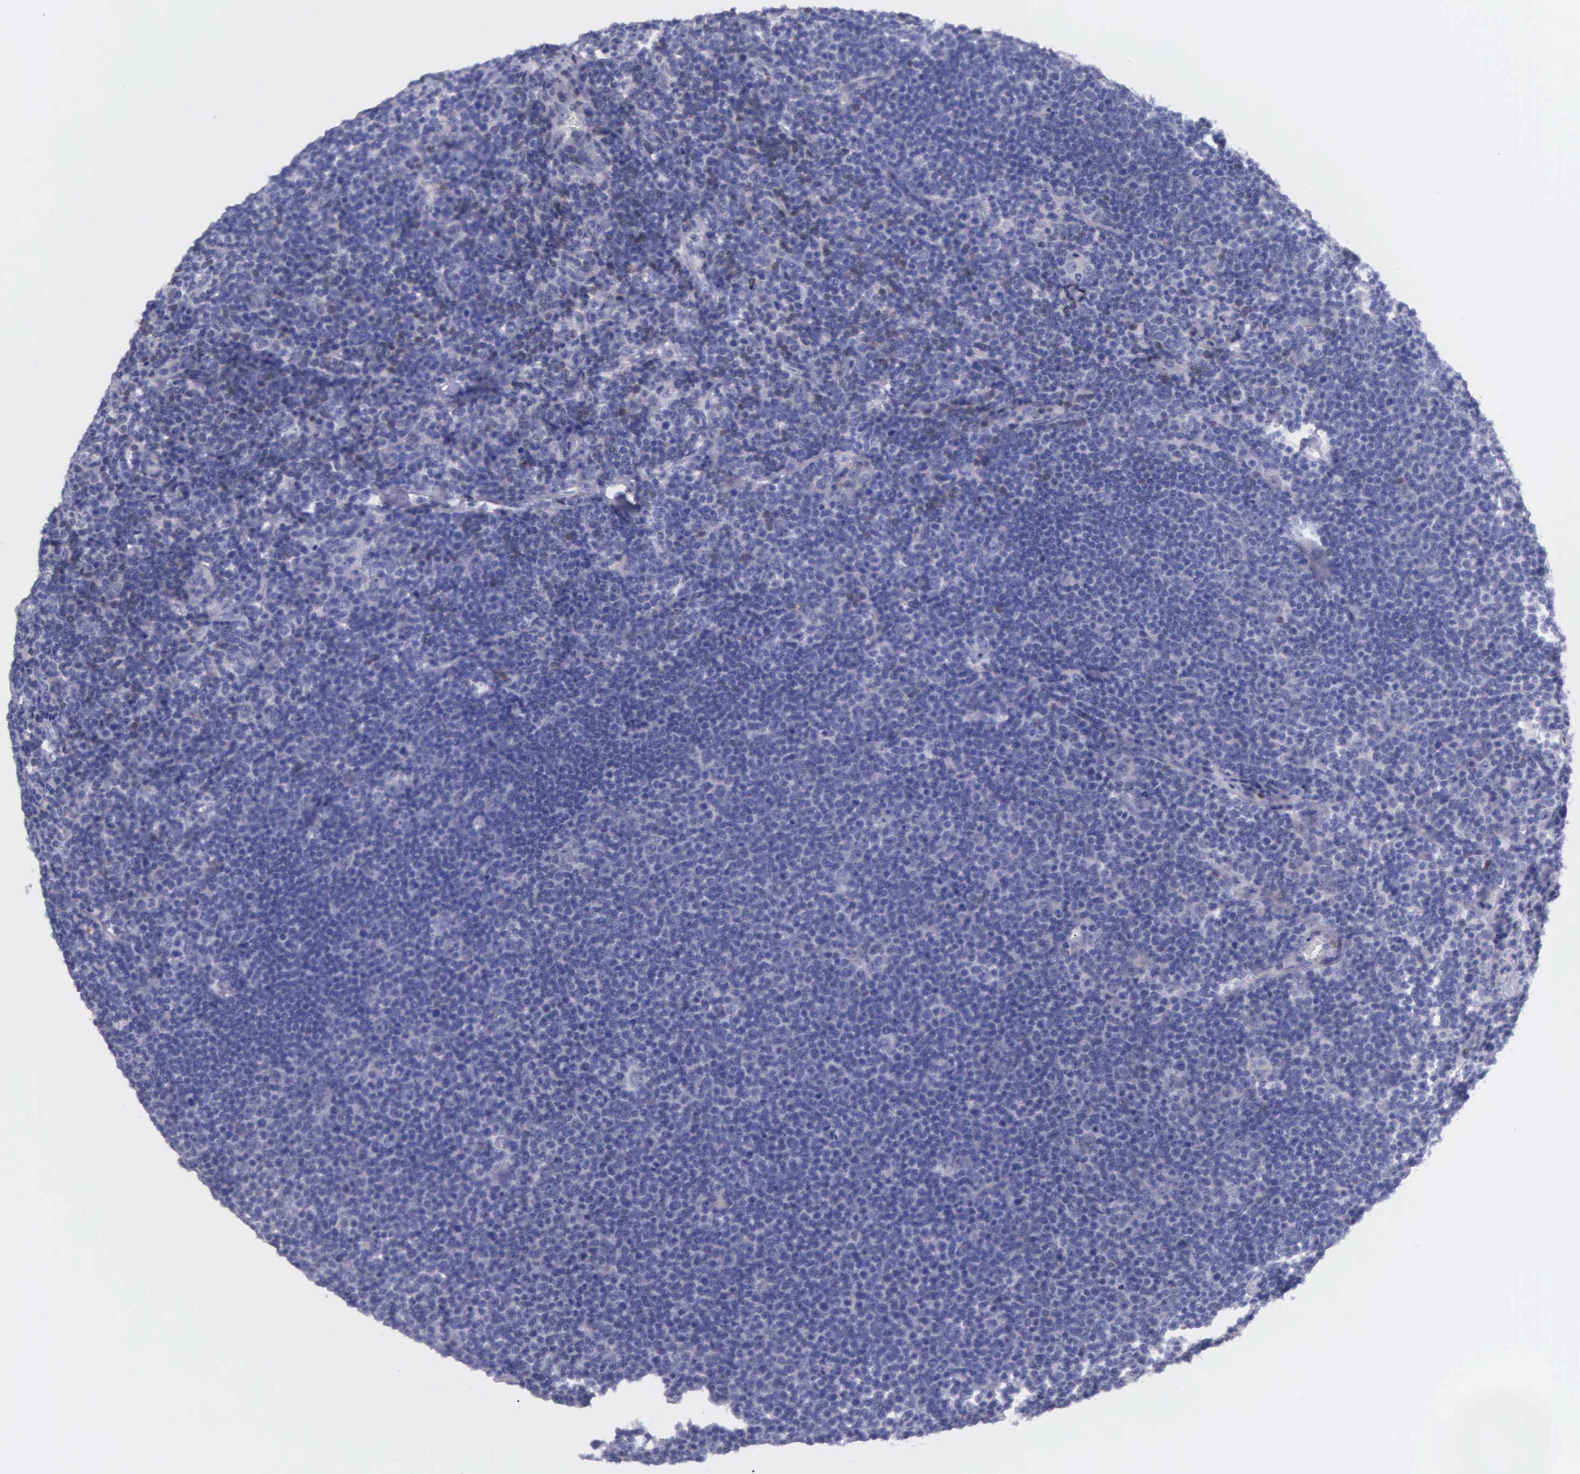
{"staining": {"intensity": "negative", "quantity": "none", "location": "none"}, "tissue": "lymphoma", "cell_type": "Tumor cells", "image_type": "cancer", "snomed": [{"axis": "morphology", "description": "Malignant lymphoma, non-Hodgkin's type, Low grade"}, {"axis": "topography", "description": "Lymph node"}], "caption": "Human malignant lymphoma, non-Hodgkin's type (low-grade) stained for a protein using IHC shows no staining in tumor cells.", "gene": "GSTT2", "patient": {"sex": "male", "age": 74}}